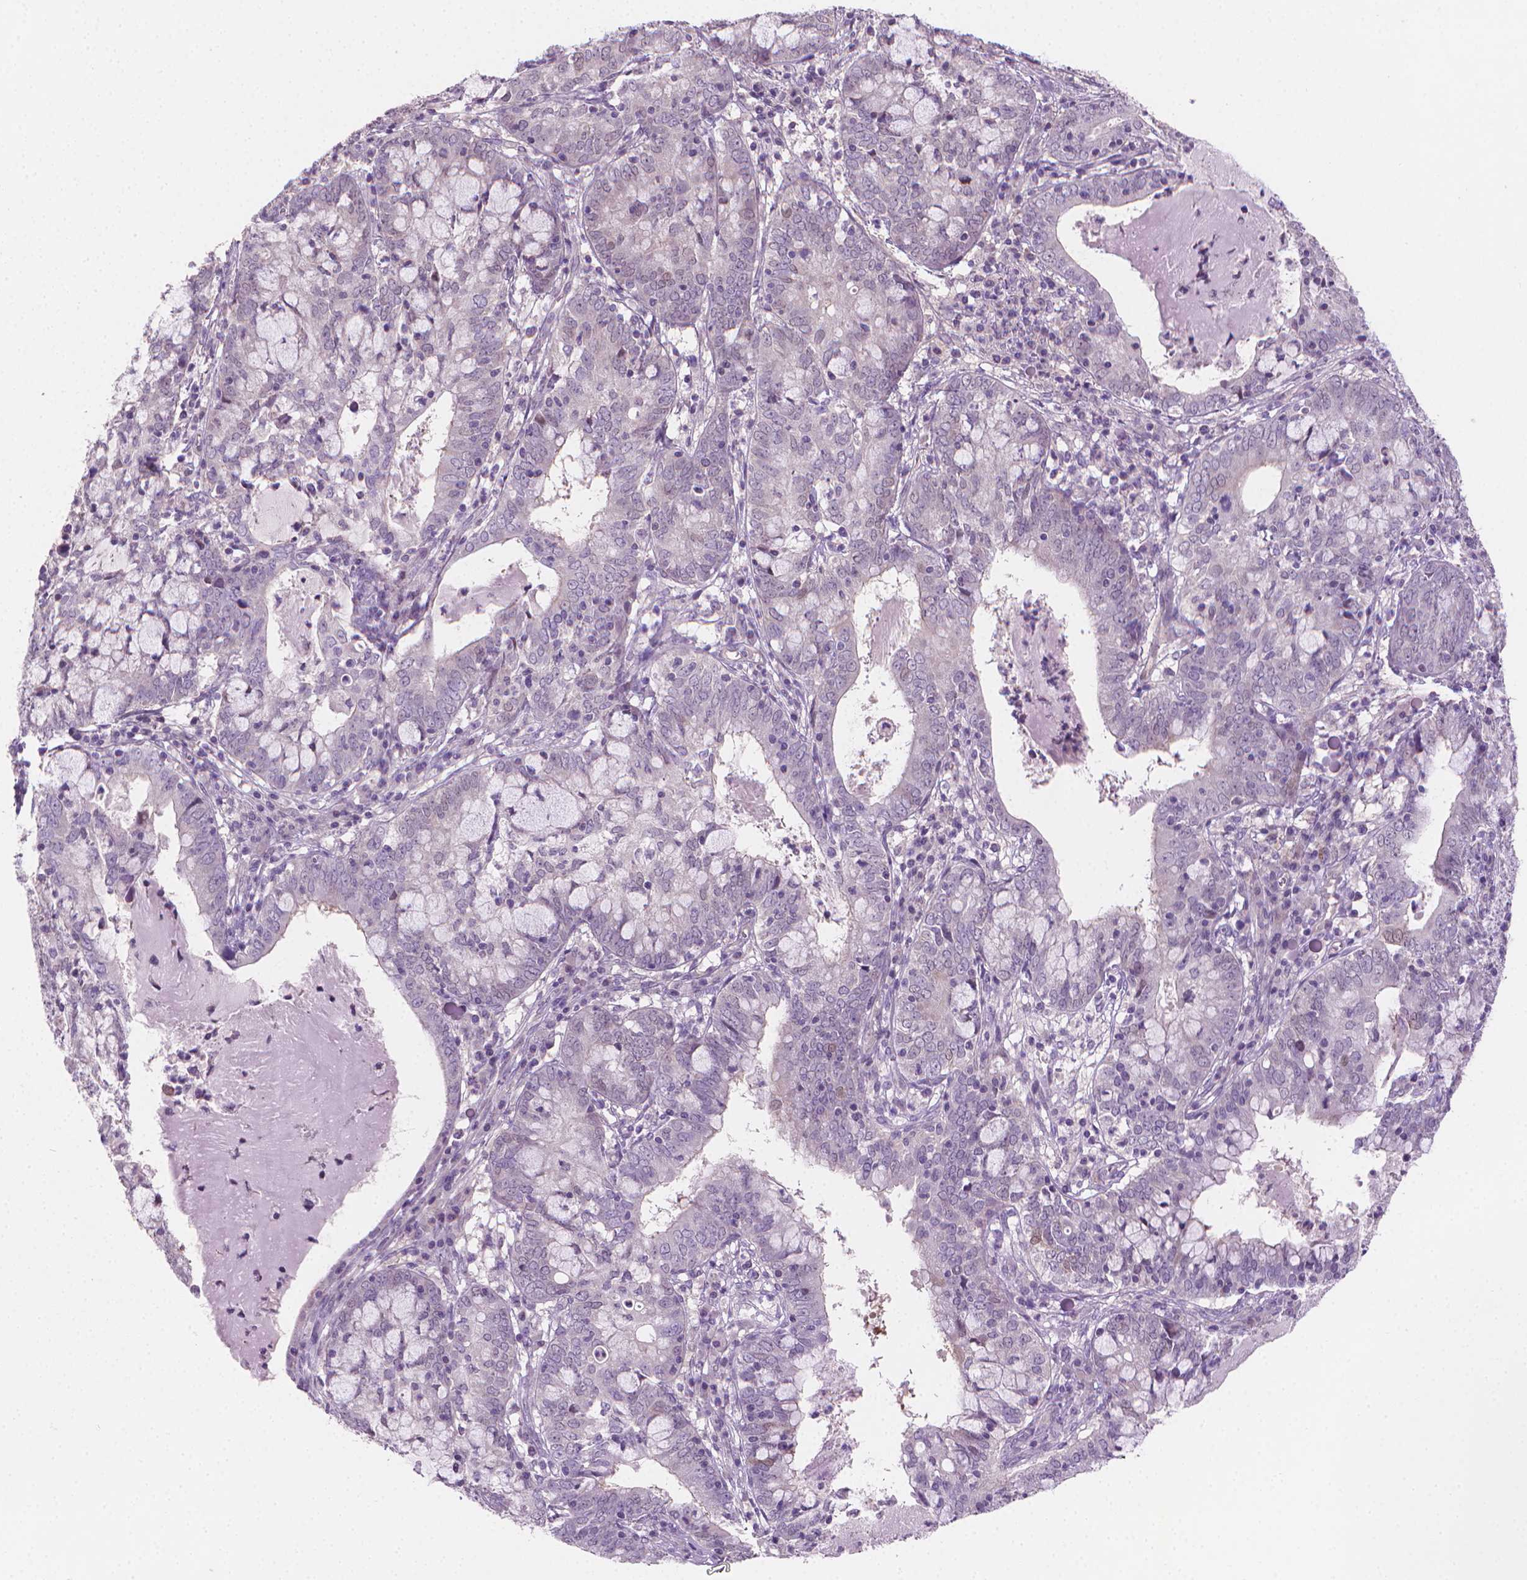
{"staining": {"intensity": "negative", "quantity": "none", "location": "none"}, "tissue": "cervical cancer", "cell_type": "Tumor cells", "image_type": "cancer", "snomed": [{"axis": "morphology", "description": "Adenocarcinoma, NOS"}, {"axis": "topography", "description": "Cervix"}], "caption": "Immunohistochemistry (IHC) image of human cervical cancer (adenocarcinoma) stained for a protein (brown), which exhibits no staining in tumor cells. (DAB immunohistochemistry (IHC) visualized using brightfield microscopy, high magnification).", "gene": "CLXN", "patient": {"sex": "female", "age": 40}}